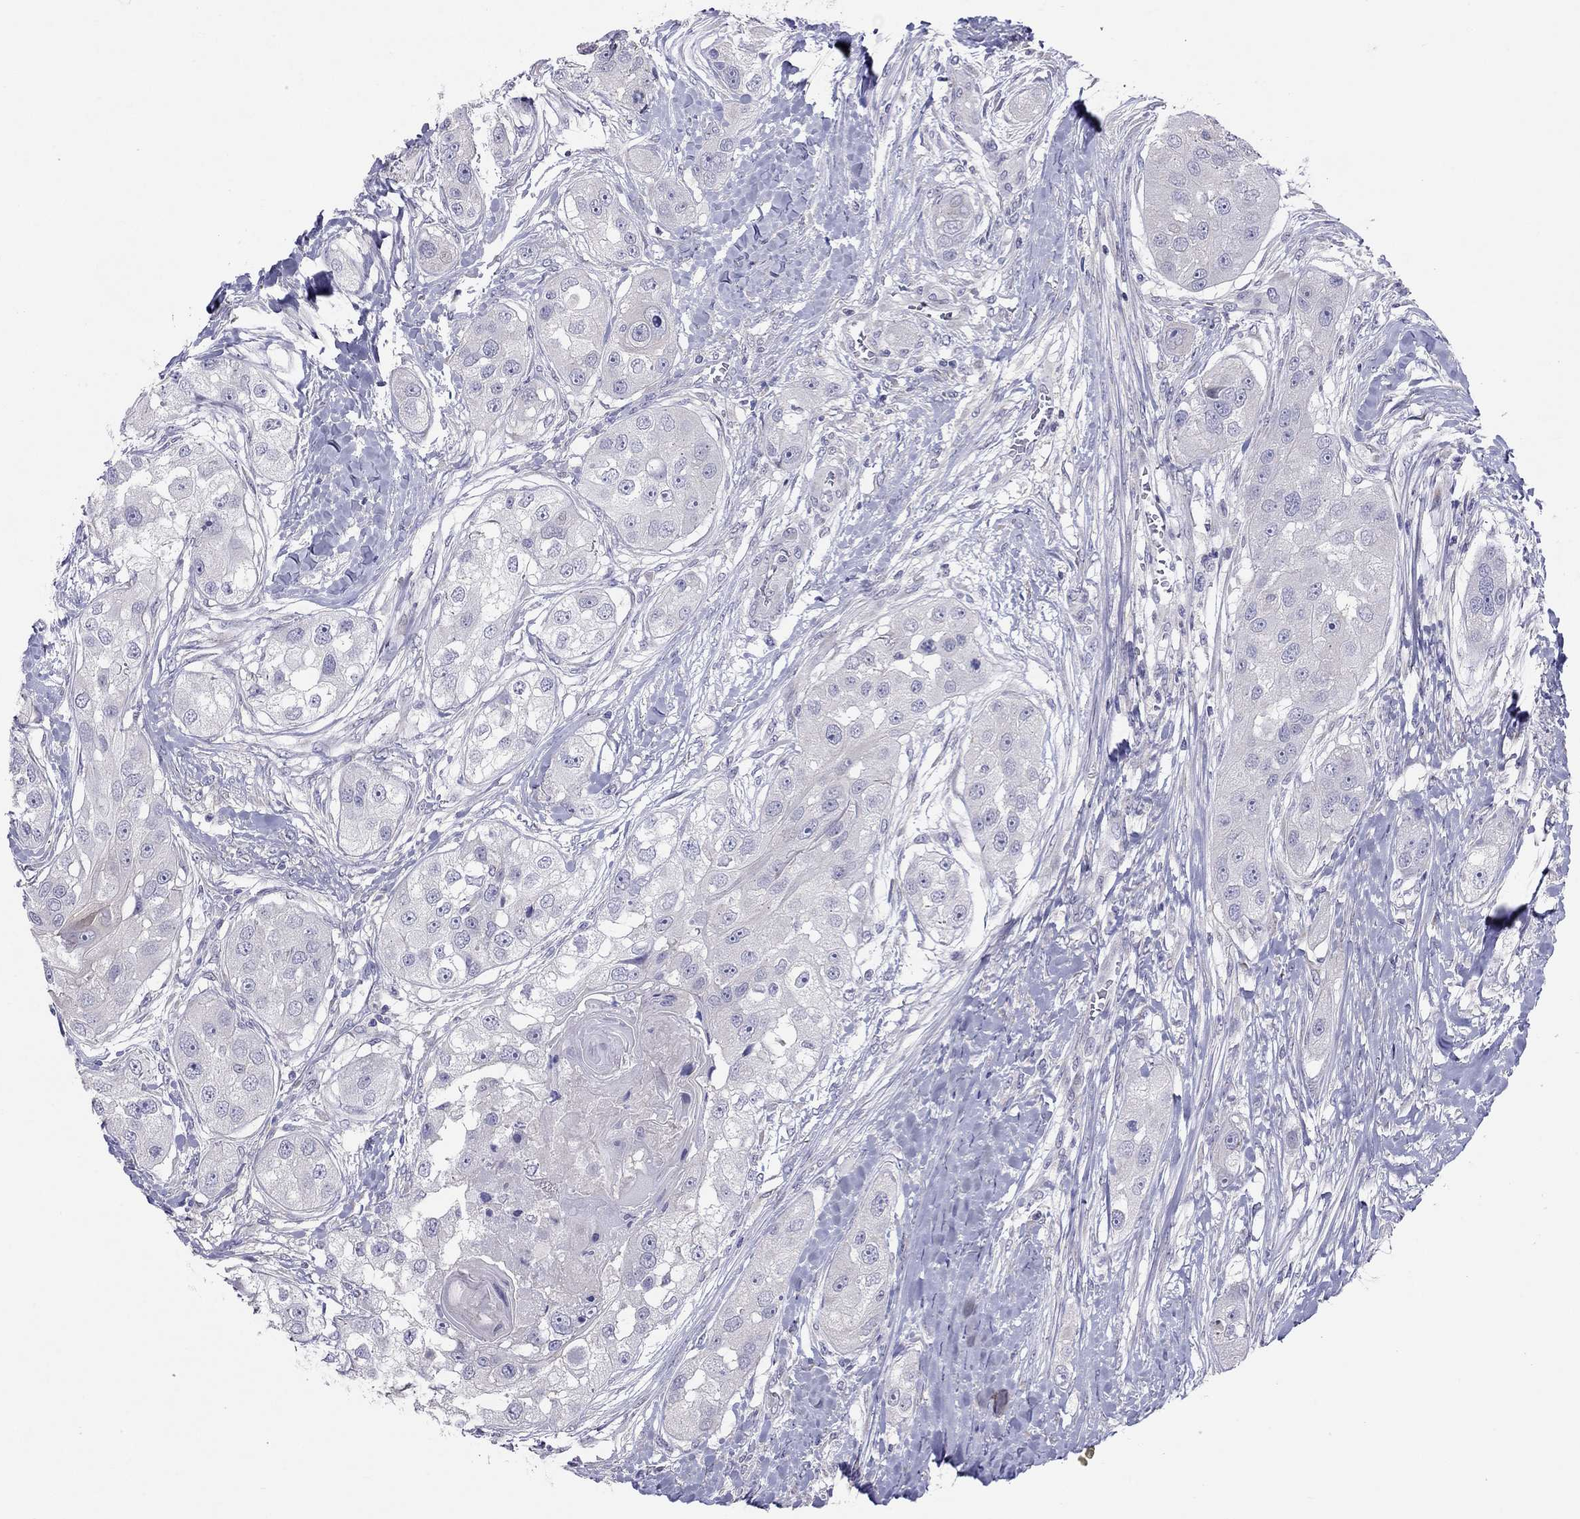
{"staining": {"intensity": "negative", "quantity": "none", "location": "none"}, "tissue": "head and neck cancer", "cell_type": "Tumor cells", "image_type": "cancer", "snomed": [{"axis": "morphology", "description": "Normal tissue, NOS"}, {"axis": "morphology", "description": "Squamous cell carcinoma, NOS"}, {"axis": "topography", "description": "Skeletal muscle"}, {"axis": "topography", "description": "Head-Neck"}], "caption": "High magnification brightfield microscopy of head and neck cancer (squamous cell carcinoma) stained with DAB (brown) and counterstained with hematoxylin (blue): tumor cells show no significant positivity.", "gene": "SYTL2", "patient": {"sex": "male", "age": 51}}